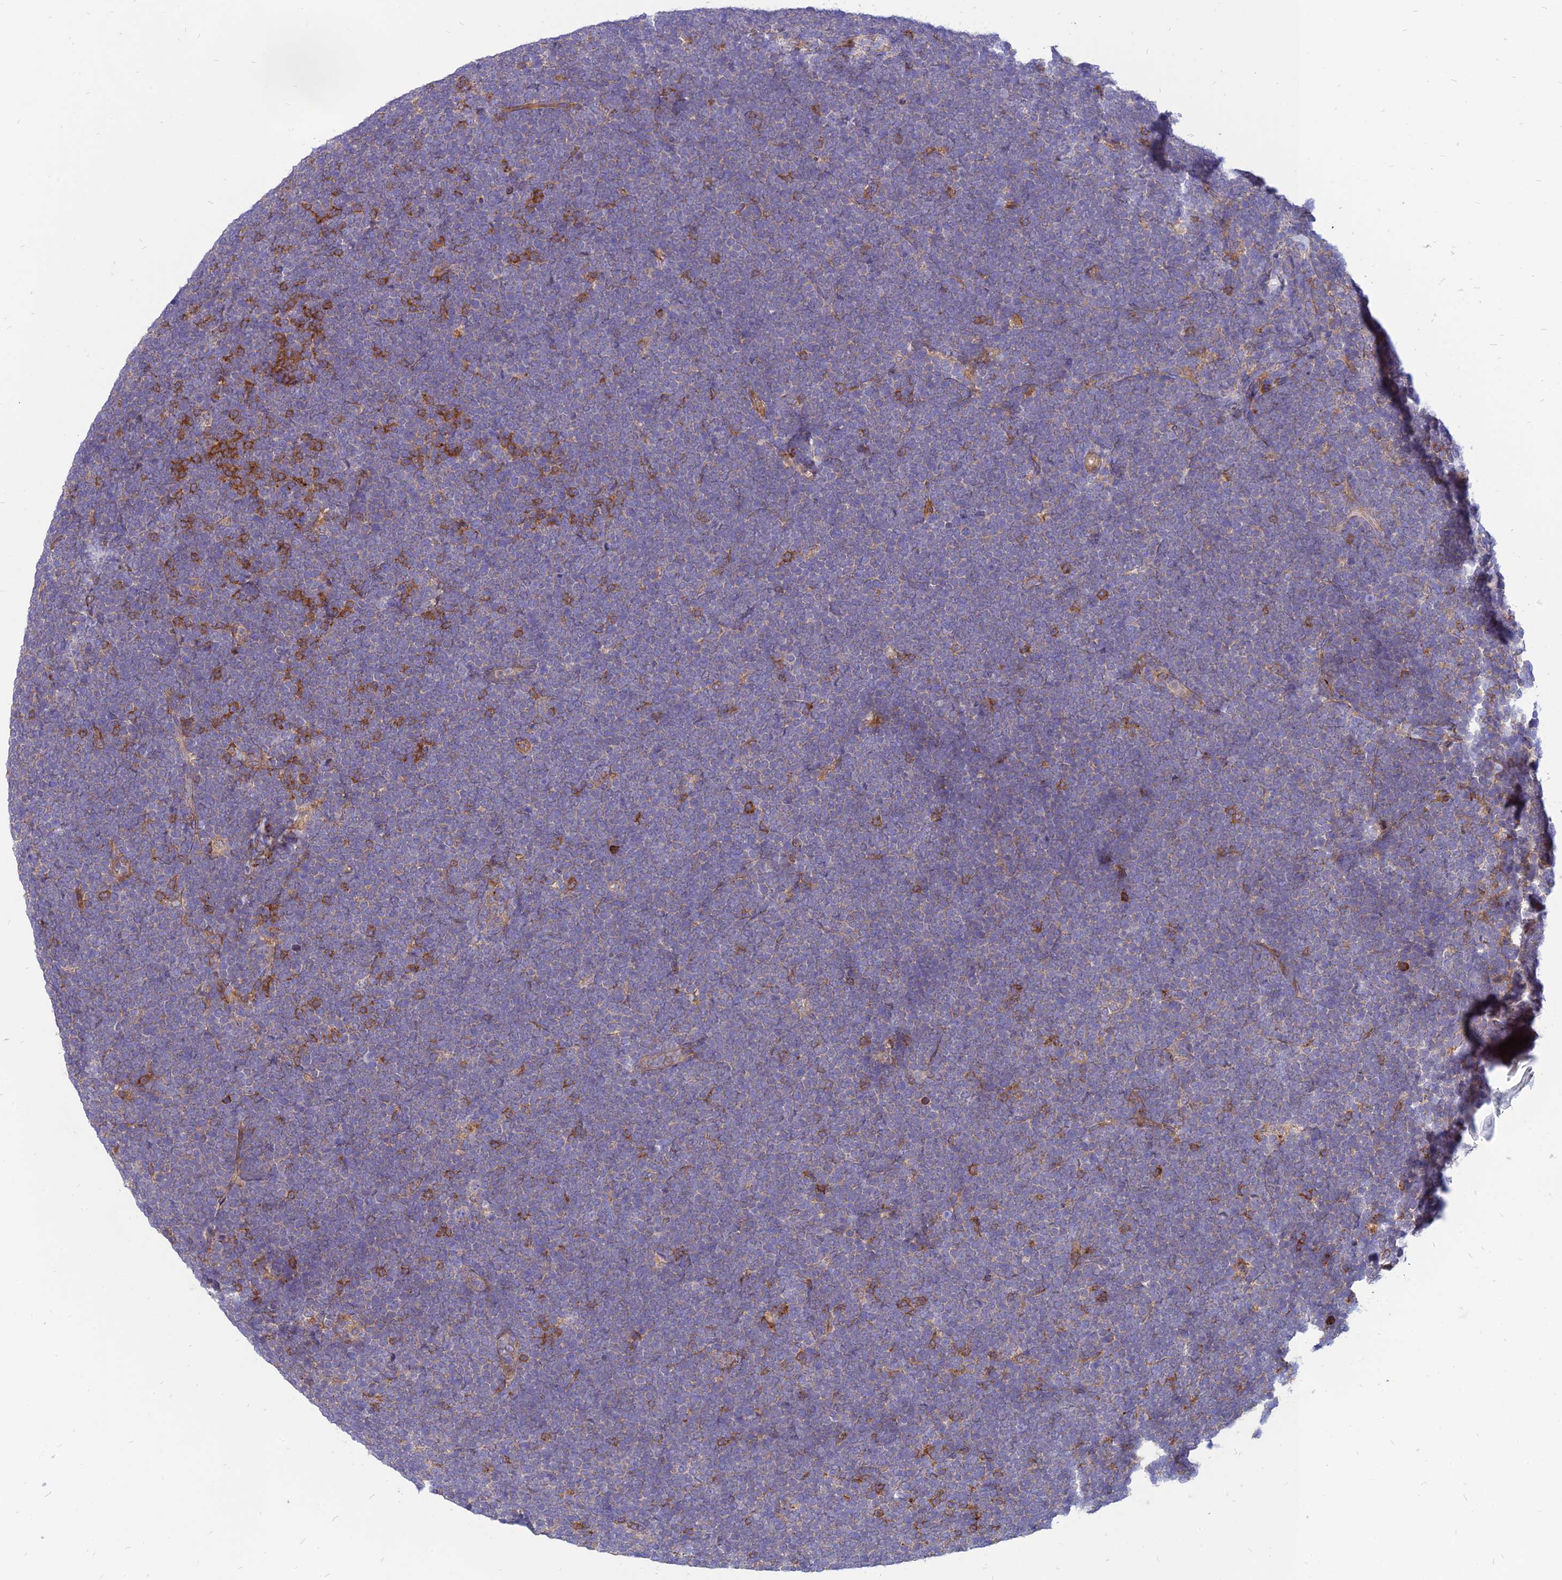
{"staining": {"intensity": "moderate", "quantity": "<25%", "location": "cytoplasmic/membranous"}, "tissue": "lymphoma", "cell_type": "Tumor cells", "image_type": "cancer", "snomed": [{"axis": "morphology", "description": "Malignant lymphoma, non-Hodgkin's type, High grade"}, {"axis": "topography", "description": "Lymph node"}], "caption": "The photomicrograph shows a brown stain indicating the presence of a protein in the cytoplasmic/membranous of tumor cells in lymphoma. (brown staining indicates protein expression, while blue staining denotes nuclei).", "gene": "PHKA2", "patient": {"sex": "male", "age": 13}}